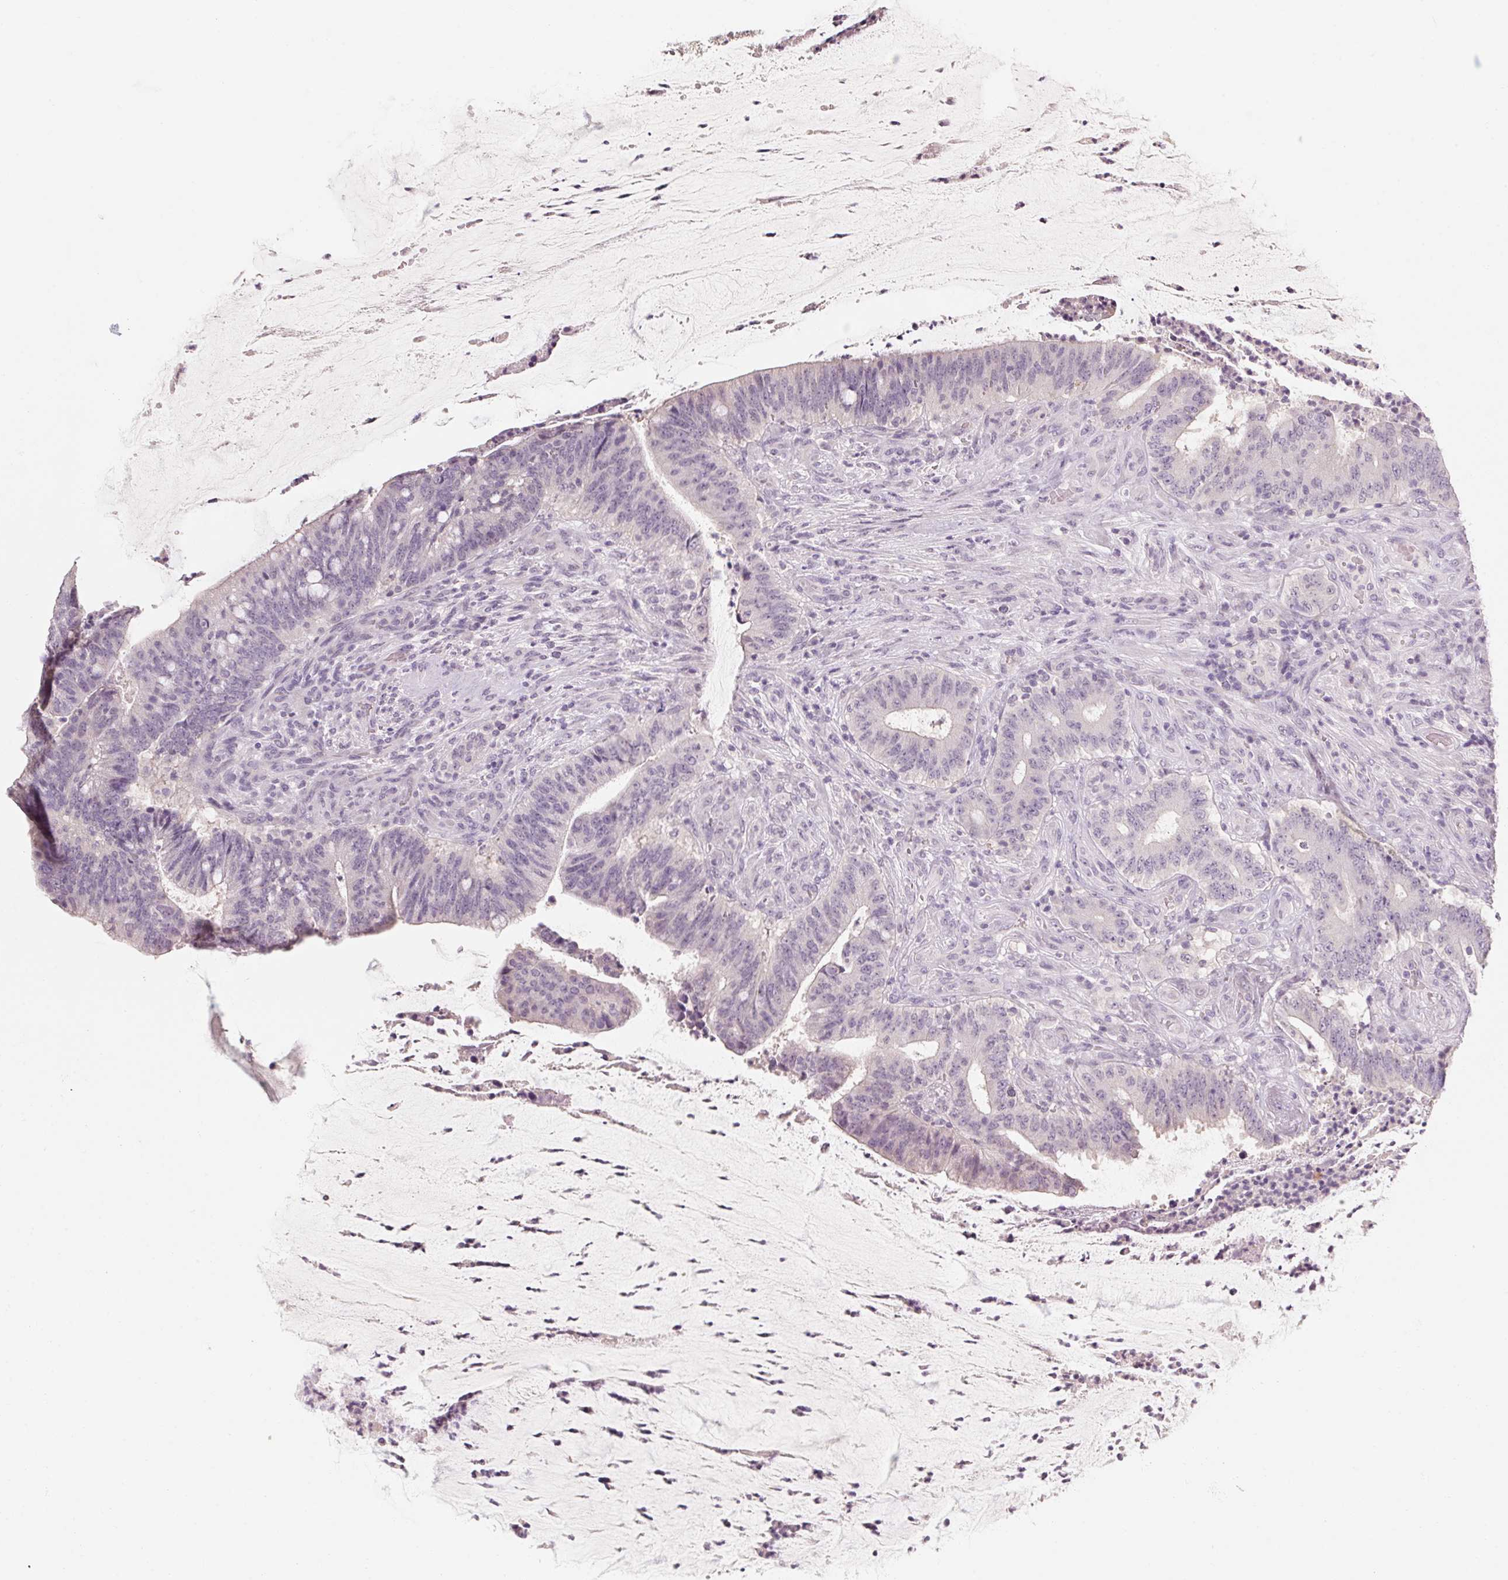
{"staining": {"intensity": "negative", "quantity": "none", "location": "none"}, "tissue": "colorectal cancer", "cell_type": "Tumor cells", "image_type": "cancer", "snomed": [{"axis": "morphology", "description": "Adenocarcinoma, NOS"}, {"axis": "topography", "description": "Colon"}], "caption": "Micrograph shows no protein expression in tumor cells of colorectal cancer (adenocarcinoma) tissue.", "gene": "CAPZA3", "patient": {"sex": "female", "age": 43}}